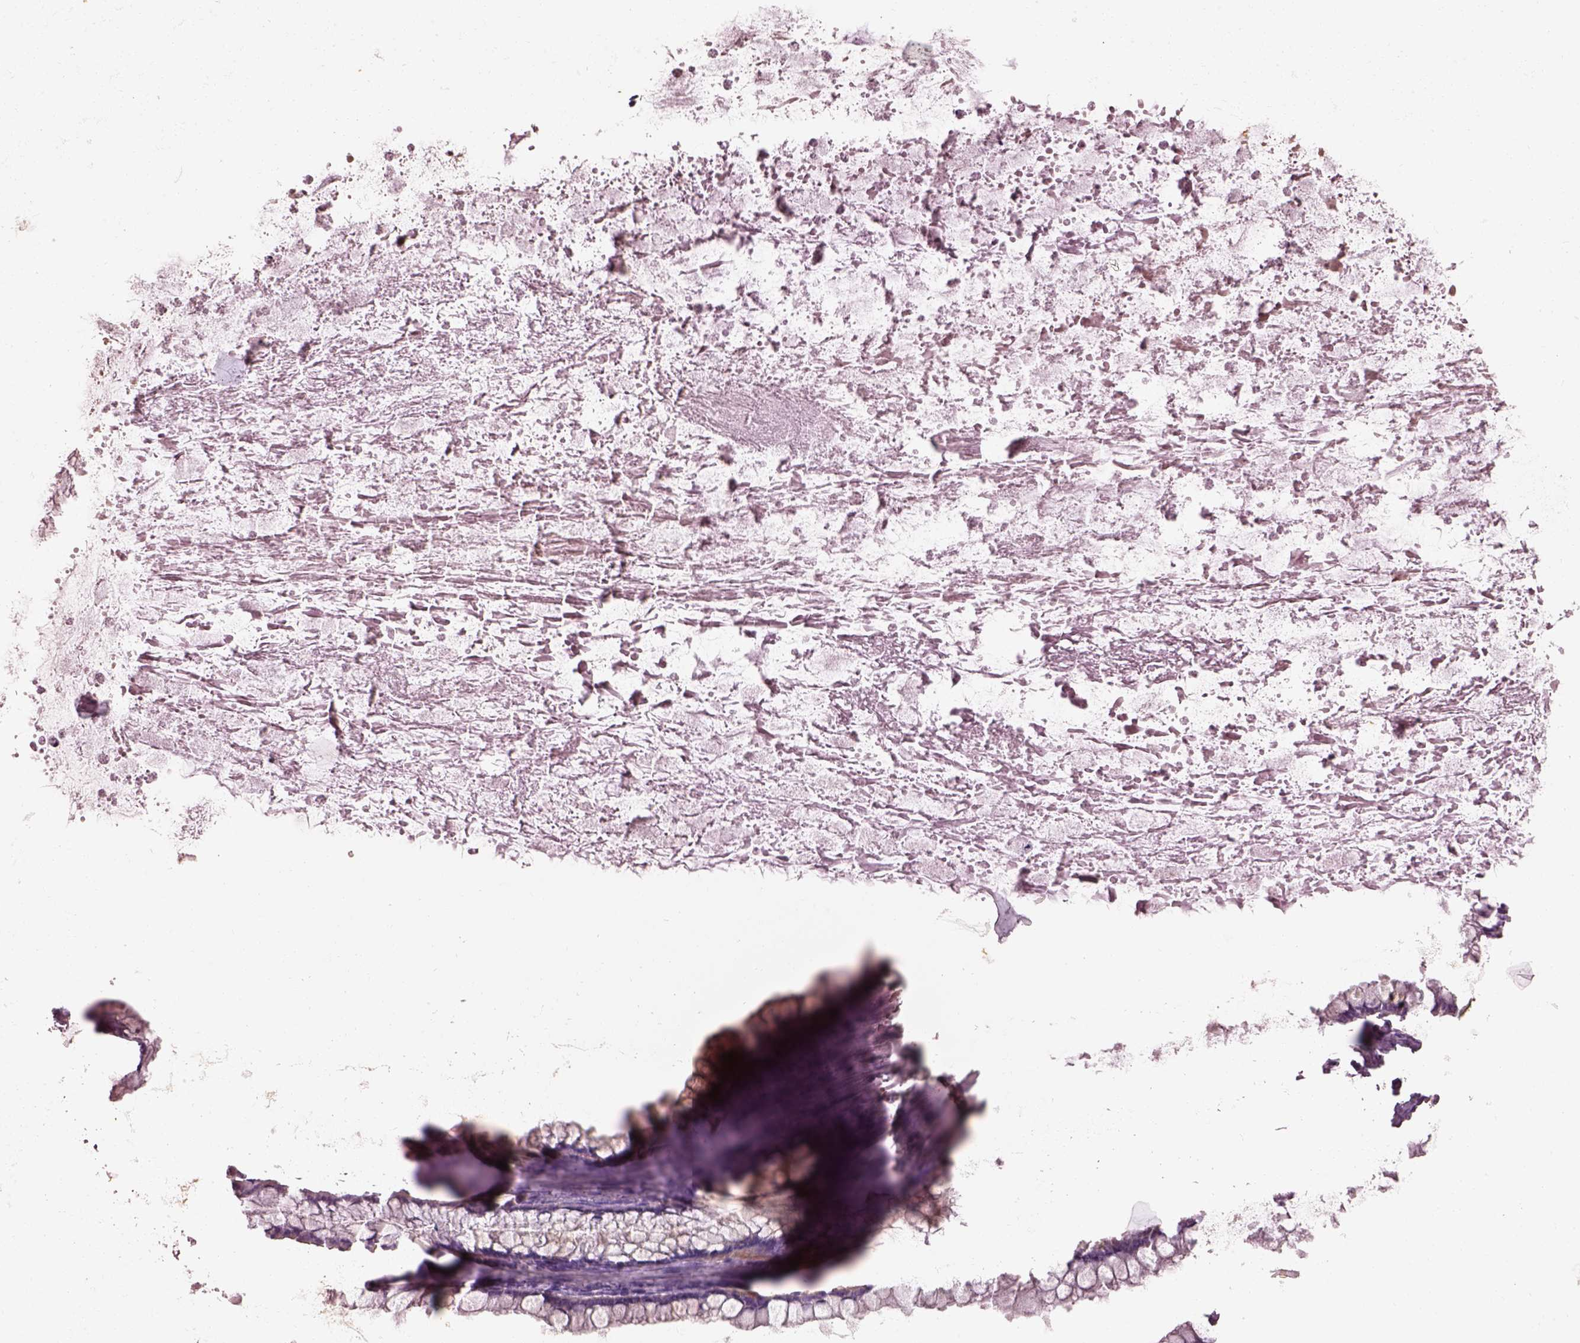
{"staining": {"intensity": "negative", "quantity": "none", "location": "none"}, "tissue": "ovarian cancer", "cell_type": "Tumor cells", "image_type": "cancer", "snomed": [{"axis": "morphology", "description": "Cystadenocarcinoma, mucinous, NOS"}, {"axis": "topography", "description": "Ovary"}], "caption": "This histopathology image is of ovarian cancer stained with immunohistochemistry to label a protein in brown with the nuclei are counter-stained blue. There is no staining in tumor cells.", "gene": "CAD", "patient": {"sex": "female", "age": 67}}